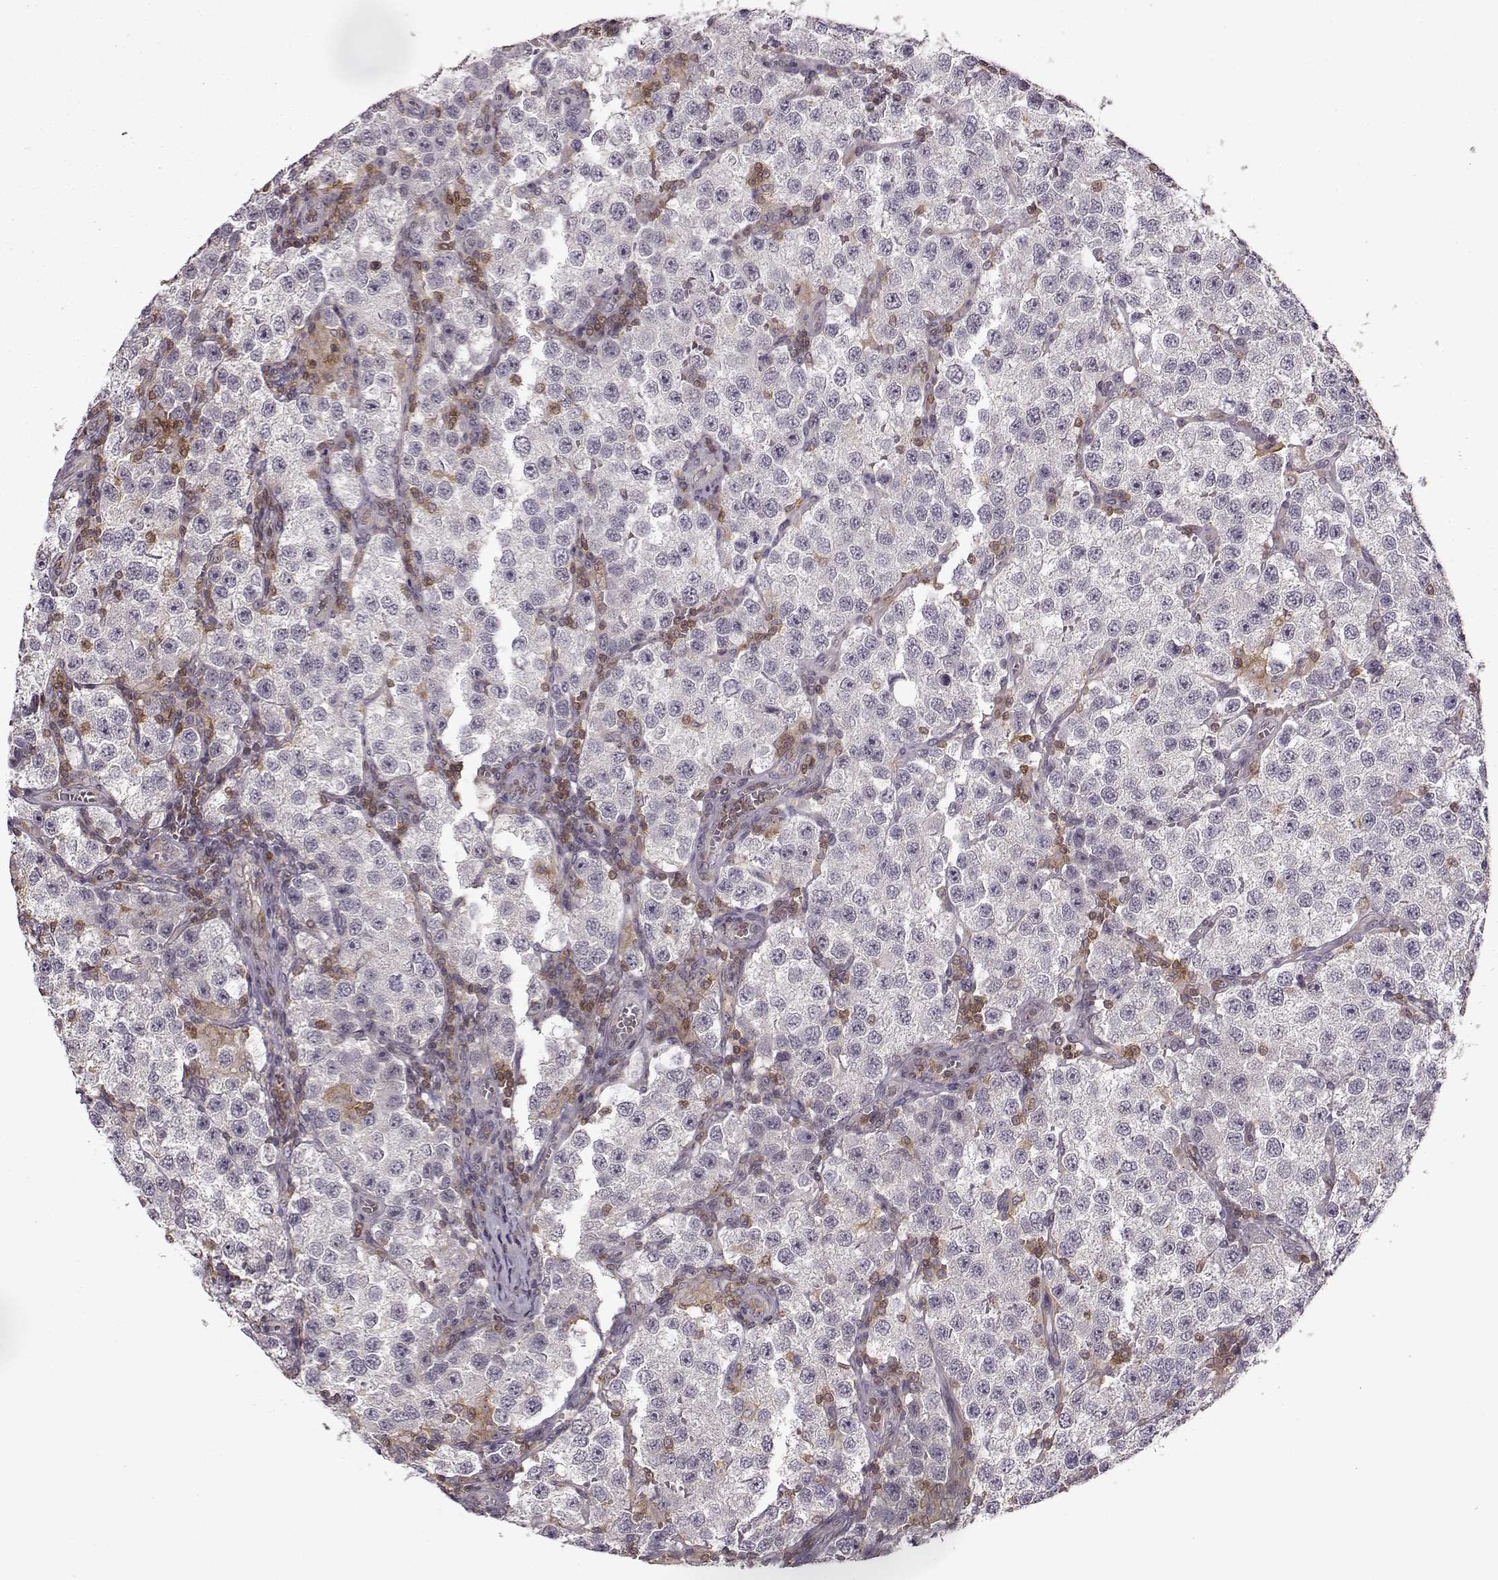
{"staining": {"intensity": "negative", "quantity": "none", "location": "none"}, "tissue": "testis cancer", "cell_type": "Tumor cells", "image_type": "cancer", "snomed": [{"axis": "morphology", "description": "Seminoma, NOS"}, {"axis": "topography", "description": "Testis"}], "caption": "There is no significant positivity in tumor cells of testis cancer (seminoma).", "gene": "MFSD1", "patient": {"sex": "male", "age": 37}}